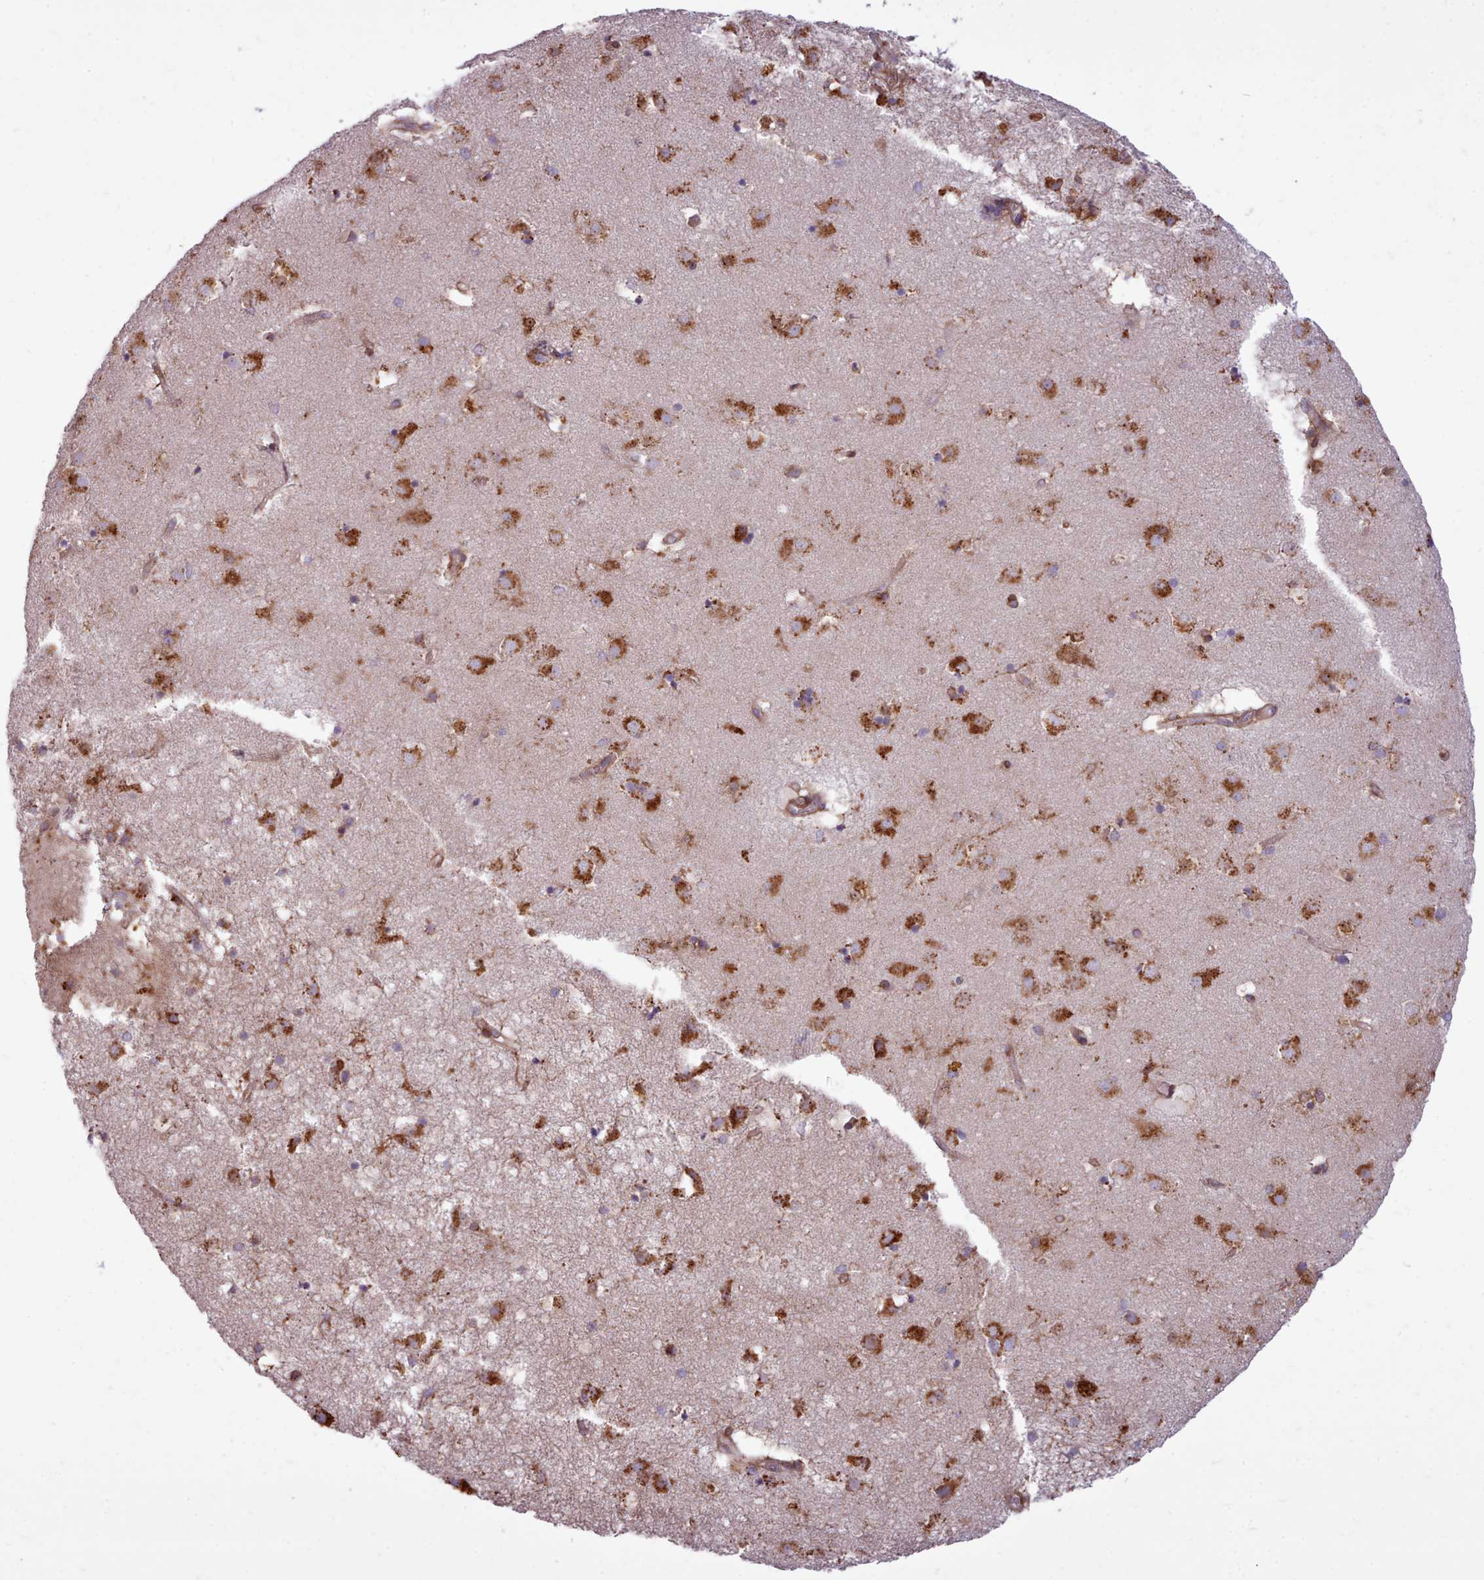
{"staining": {"intensity": "moderate", "quantity": "<25%", "location": "cytoplasmic/membranous"}, "tissue": "caudate", "cell_type": "Glial cells", "image_type": "normal", "snomed": [{"axis": "morphology", "description": "Normal tissue, NOS"}, {"axis": "topography", "description": "Lateral ventricle wall"}], "caption": "Caudate stained with IHC exhibits moderate cytoplasmic/membranous staining in approximately <25% of glial cells. (IHC, brightfield microscopy, high magnification).", "gene": "PACSIN3", "patient": {"sex": "male", "age": 70}}